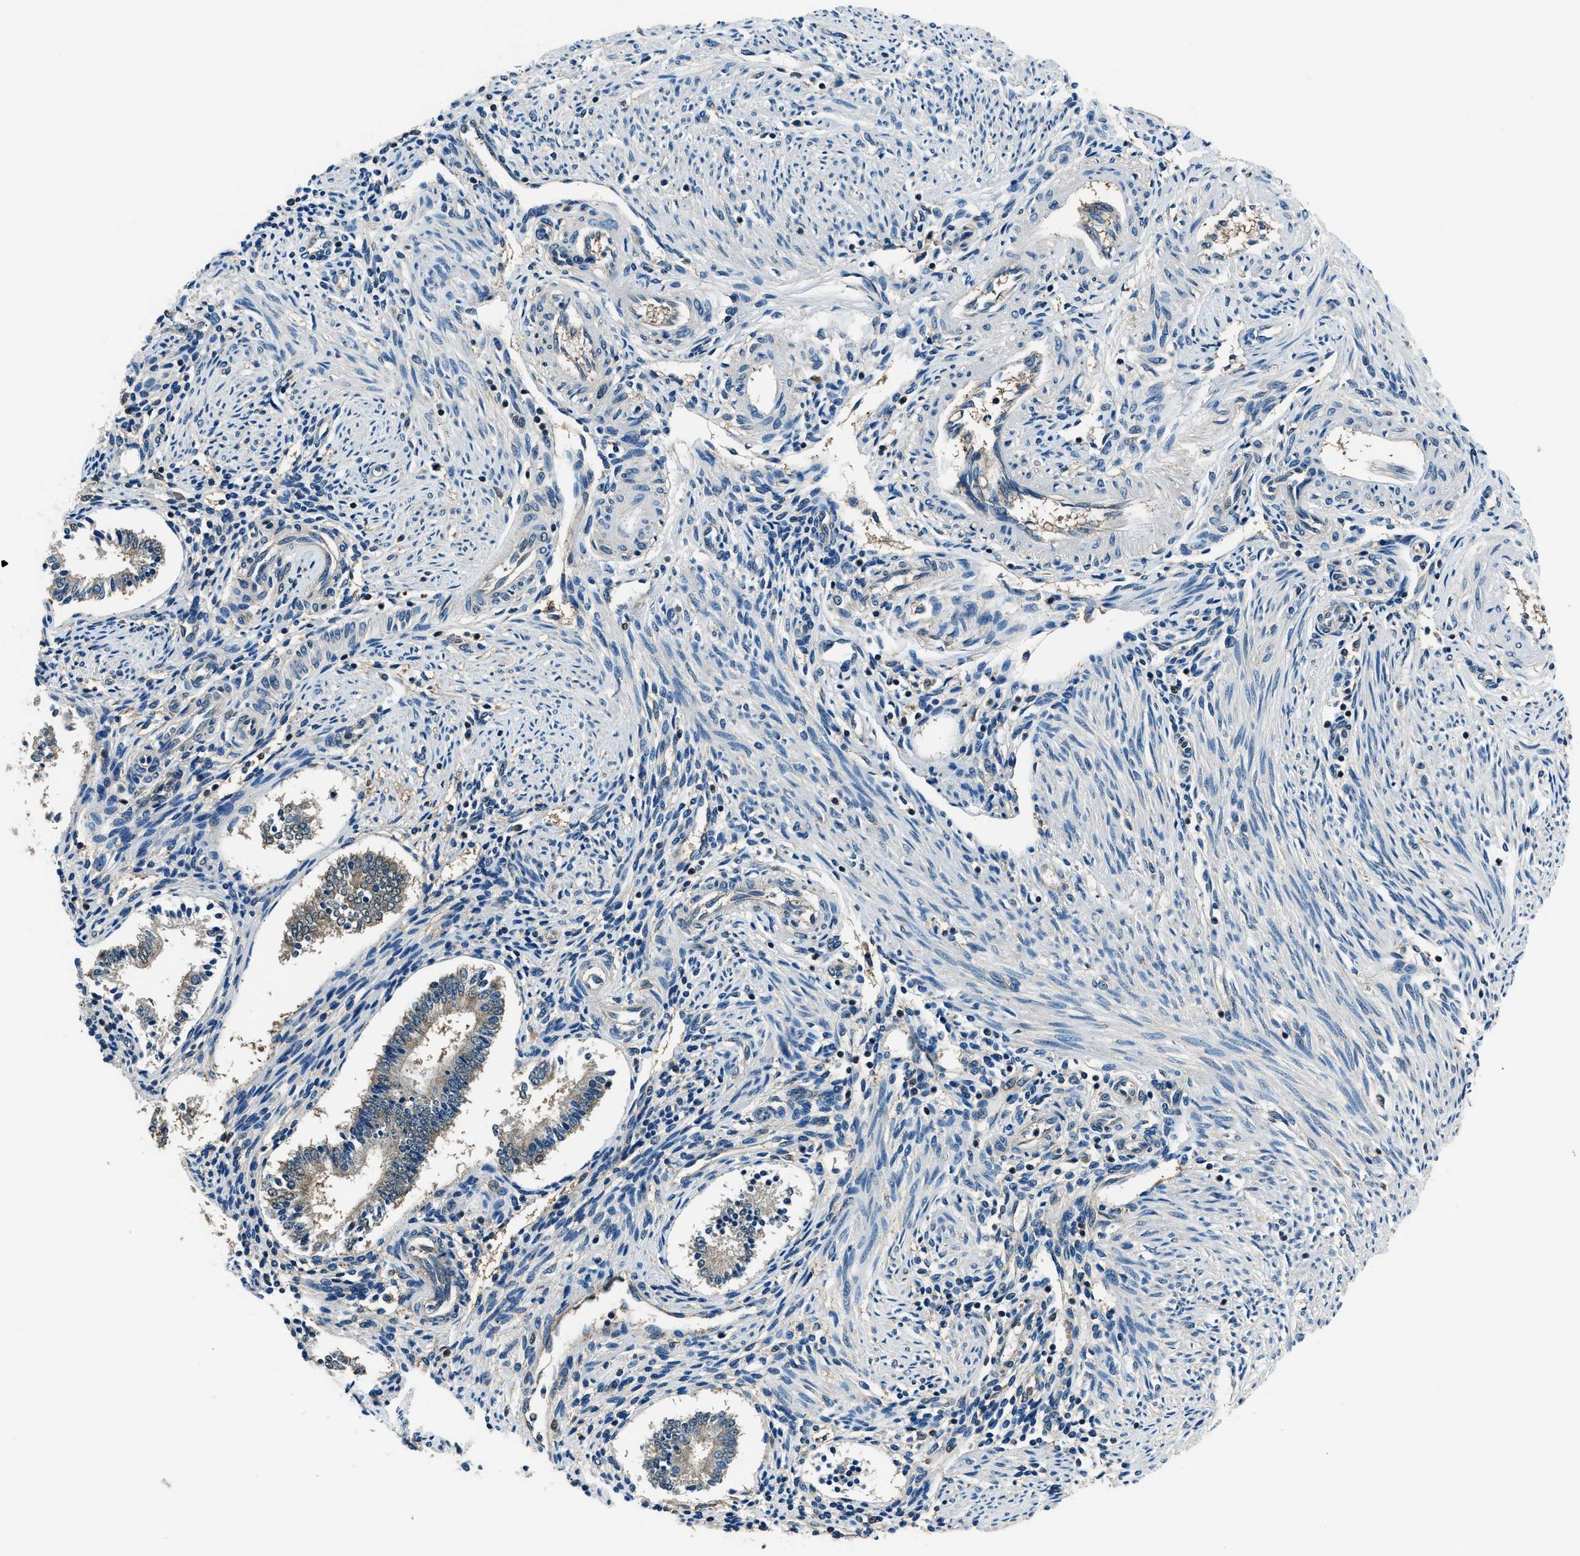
{"staining": {"intensity": "weak", "quantity": "<25%", "location": "cytoplasmic/membranous"}, "tissue": "endometrium", "cell_type": "Cells in endometrial stroma", "image_type": "normal", "snomed": [{"axis": "morphology", "description": "Normal tissue, NOS"}, {"axis": "topography", "description": "Endometrium"}], "caption": "High power microscopy photomicrograph of an immunohistochemistry (IHC) histopathology image of normal endometrium, revealing no significant expression in cells in endometrial stroma.", "gene": "ARFGAP2", "patient": {"sex": "female", "age": 42}}